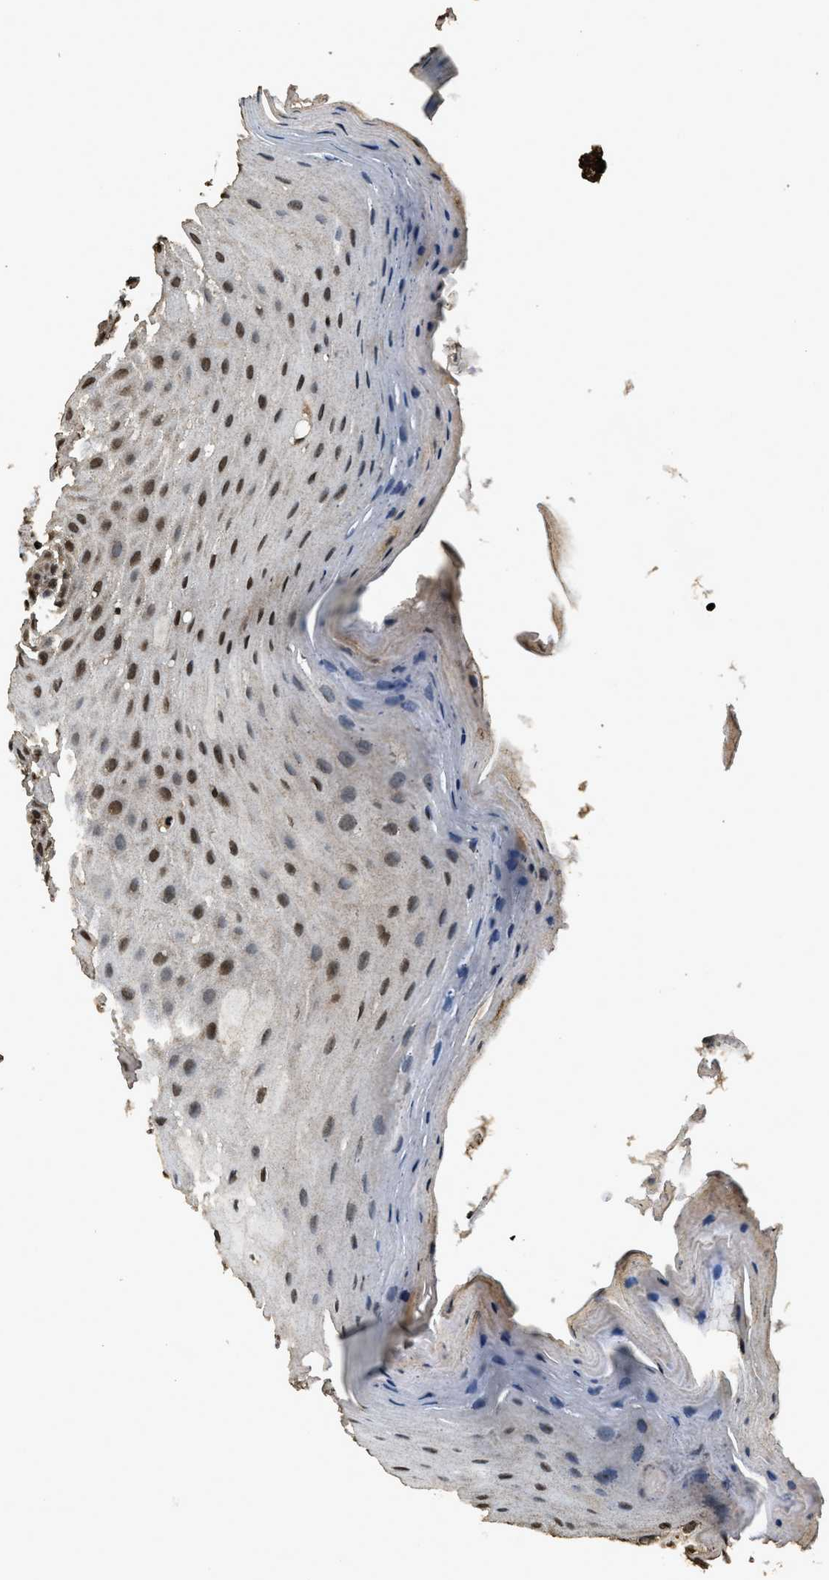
{"staining": {"intensity": "strong", "quantity": ">75%", "location": "nuclear"}, "tissue": "oral mucosa", "cell_type": "Squamous epithelial cells", "image_type": "normal", "snomed": [{"axis": "morphology", "description": "Normal tissue, NOS"}, {"axis": "morphology", "description": "Squamous cell carcinoma, NOS"}, {"axis": "topography", "description": "Skeletal muscle"}, {"axis": "topography", "description": "Adipose tissue"}, {"axis": "topography", "description": "Vascular tissue"}, {"axis": "topography", "description": "Oral tissue"}, {"axis": "topography", "description": "Peripheral nerve tissue"}, {"axis": "topography", "description": "Head-Neck"}], "caption": "Immunohistochemistry histopathology image of normal oral mucosa stained for a protein (brown), which exhibits high levels of strong nuclear positivity in about >75% of squamous epithelial cells.", "gene": "MYB", "patient": {"sex": "male", "age": 71}}